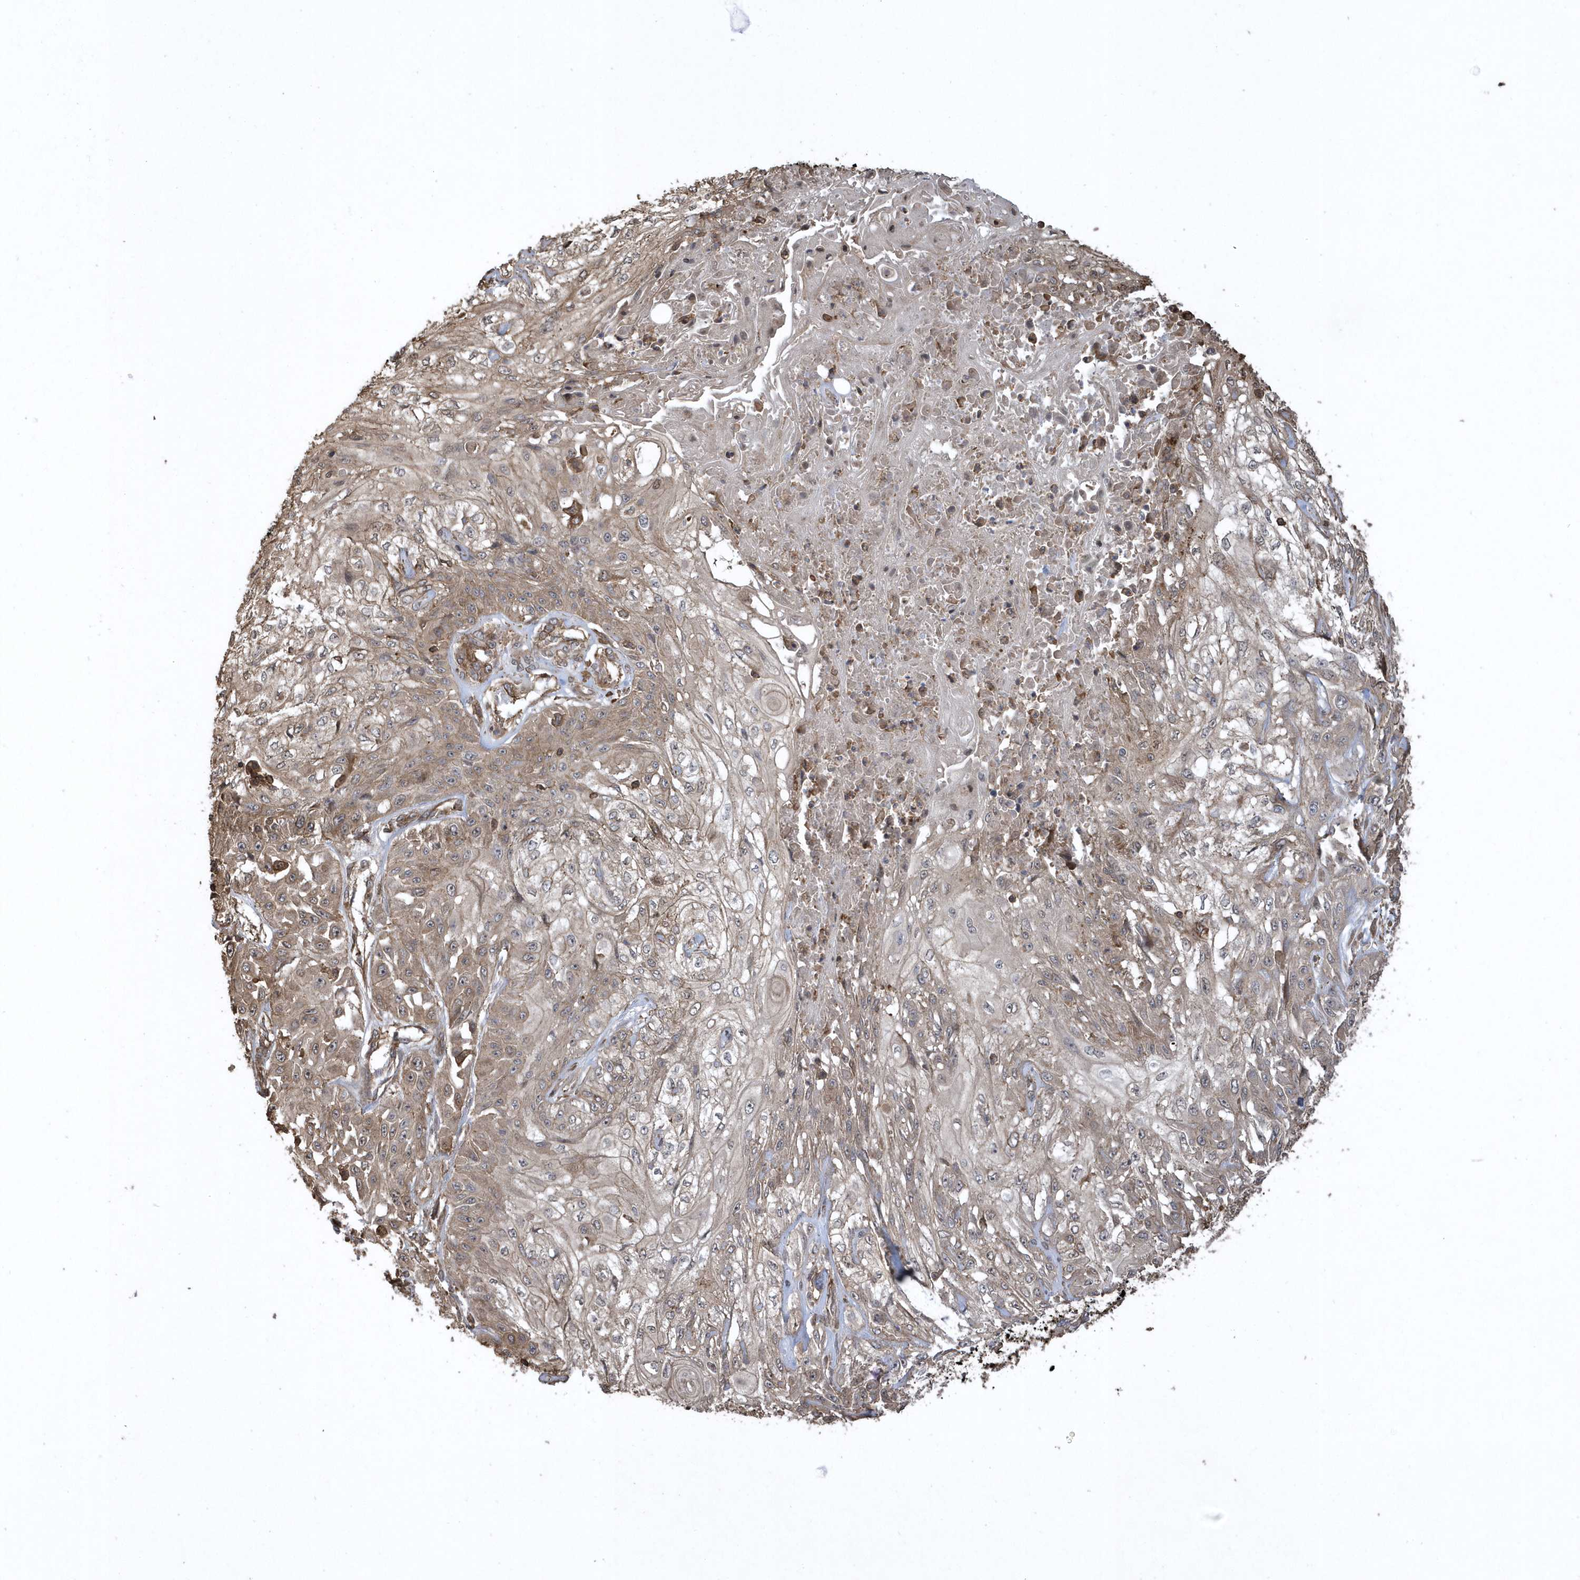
{"staining": {"intensity": "weak", "quantity": "<25%", "location": "cytoplasmic/membranous"}, "tissue": "skin cancer", "cell_type": "Tumor cells", "image_type": "cancer", "snomed": [{"axis": "morphology", "description": "Squamous cell carcinoma, NOS"}, {"axis": "morphology", "description": "Squamous cell carcinoma, metastatic, NOS"}, {"axis": "topography", "description": "Skin"}, {"axis": "topography", "description": "Lymph node"}], "caption": "Immunohistochemistry (IHC) of skin squamous cell carcinoma demonstrates no positivity in tumor cells.", "gene": "SENP8", "patient": {"sex": "male", "age": 75}}